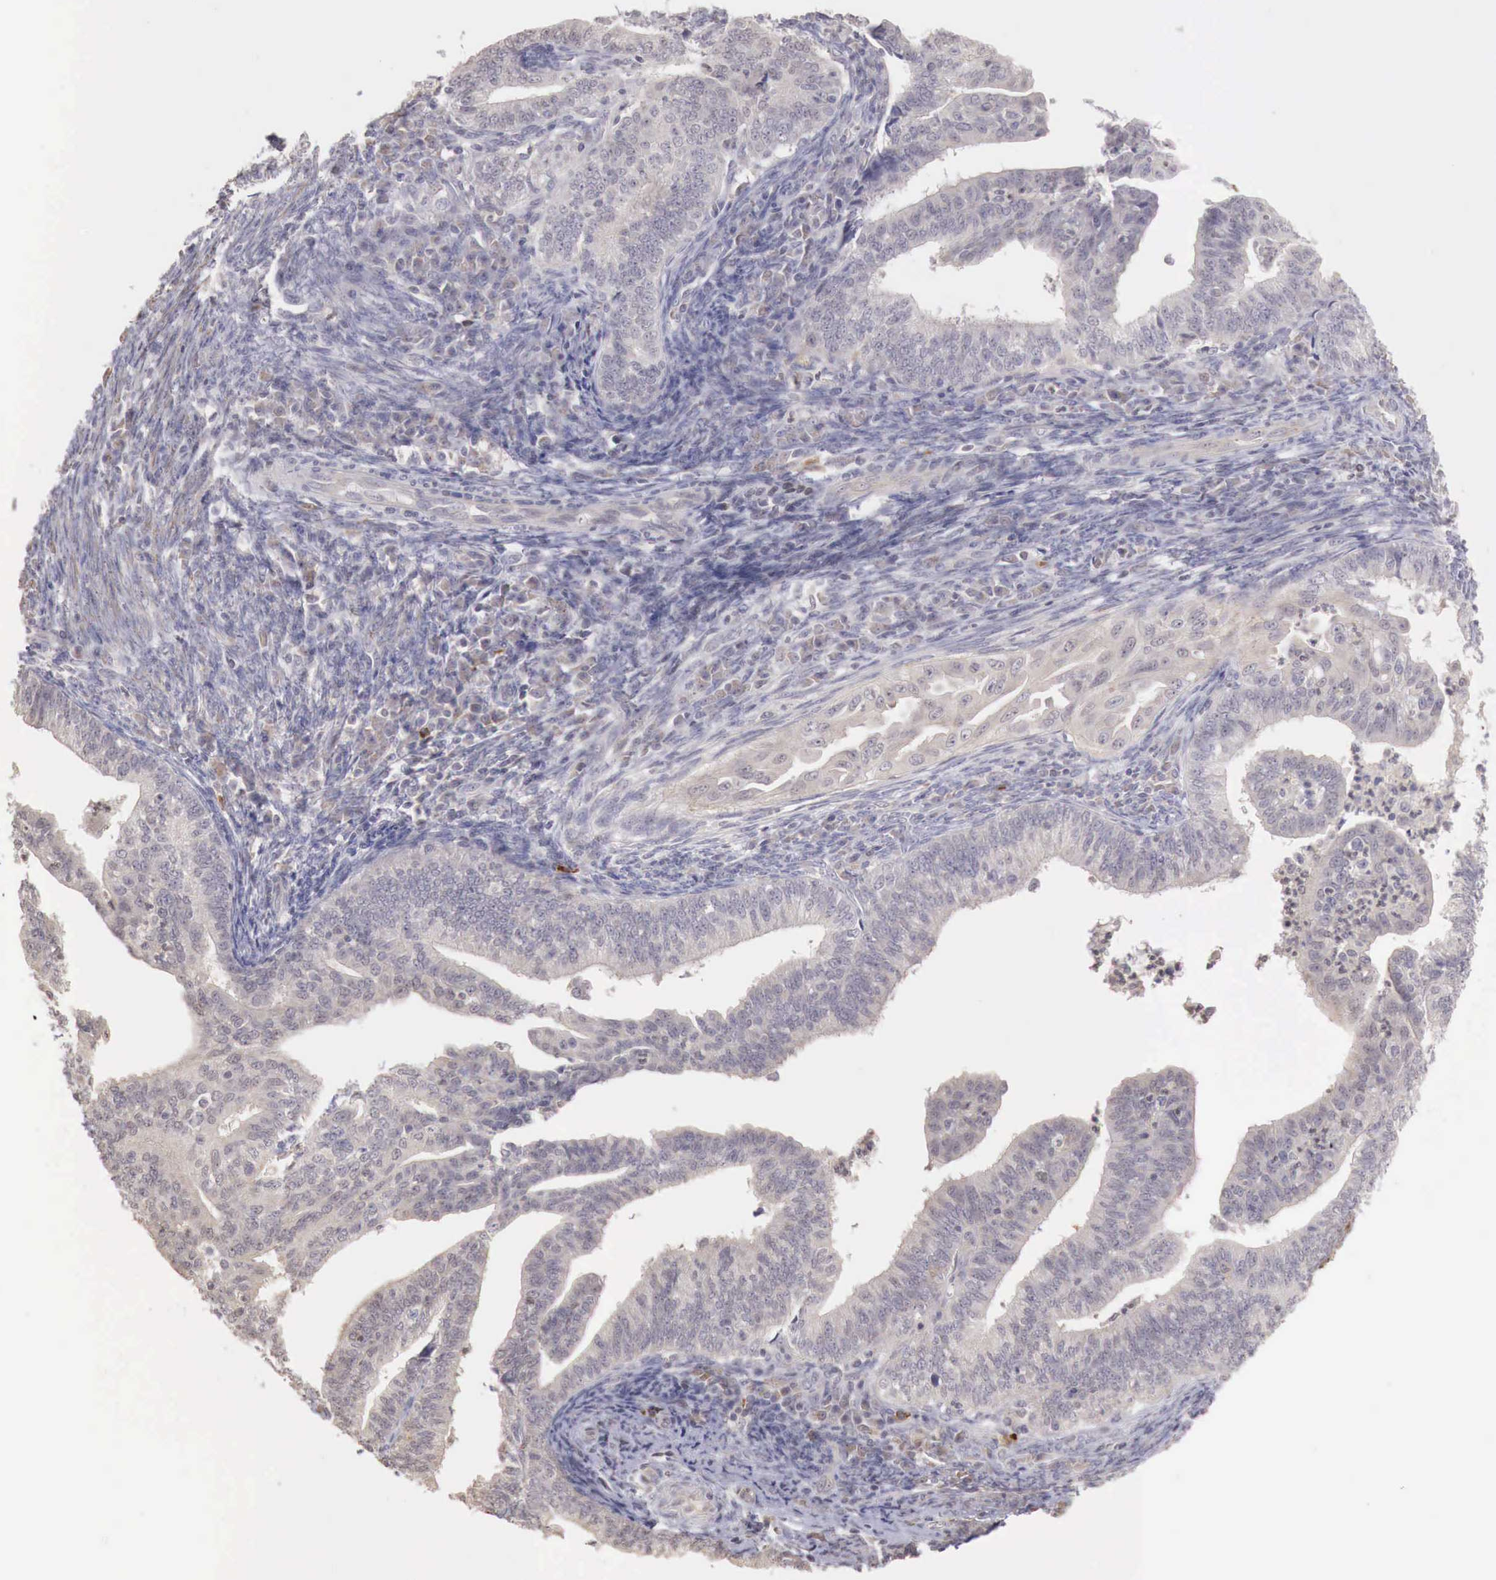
{"staining": {"intensity": "negative", "quantity": "none", "location": "none"}, "tissue": "endometrial cancer", "cell_type": "Tumor cells", "image_type": "cancer", "snomed": [{"axis": "morphology", "description": "Adenocarcinoma, NOS"}, {"axis": "topography", "description": "Endometrium"}], "caption": "Human endometrial adenocarcinoma stained for a protein using IHC shows no staining in tumor cells.", "gene": "TBC1D9", "patient": {"sex": "female", "age": 66}}